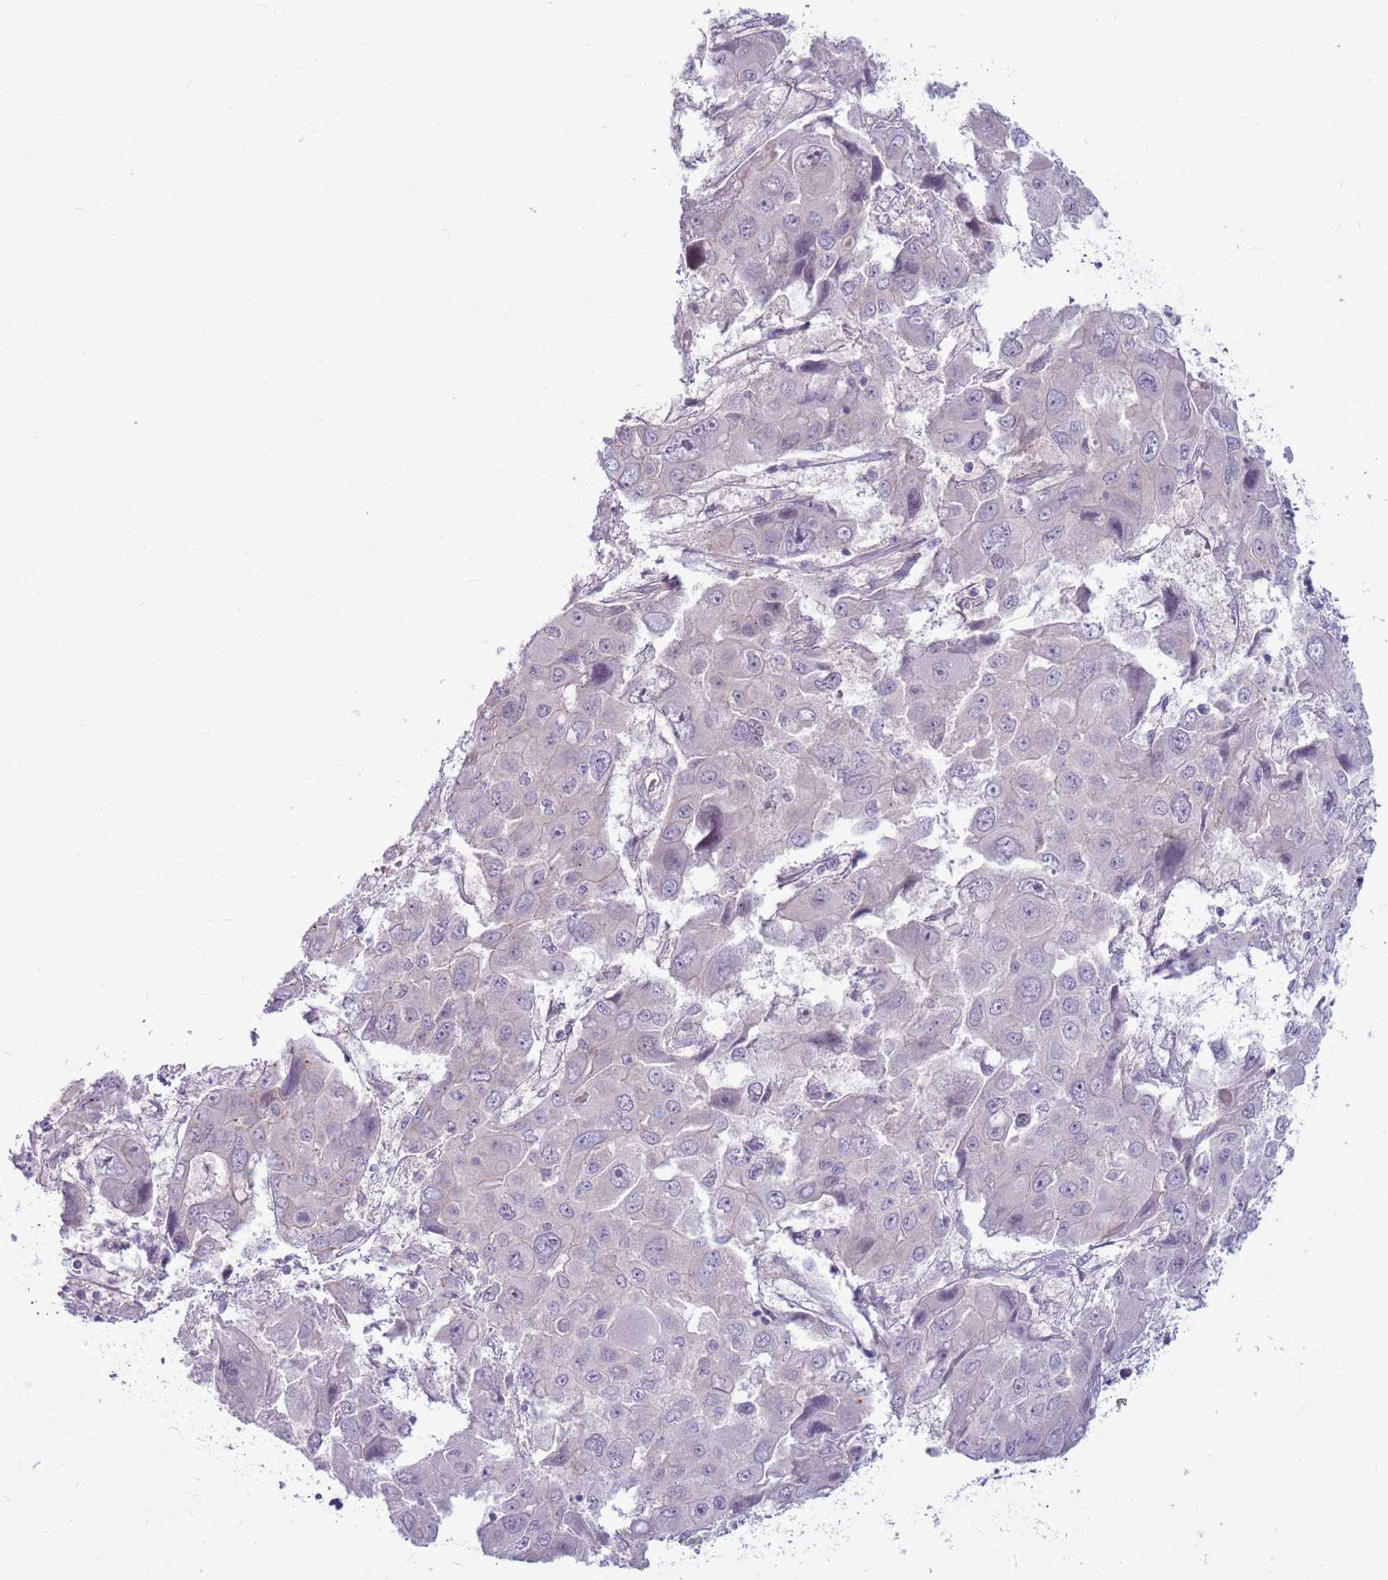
{"staining": {"intensity": "negative", "quantity": "none", "location": "none"}, "tissue": "liver cancer", "cell_type": "Tumor cells", "image_type": "cancer", "snomed": [{"axis": "morphology", "description": "Cholangiocarcinoma"}, {"axis": "topography", "description": "Liver"}], "caption": "Human liver cancer stained for a protein using IHC shows no staining in tumor cells.", "gene": "PARP8", "patient": {"sex": "male", "age": 67}}